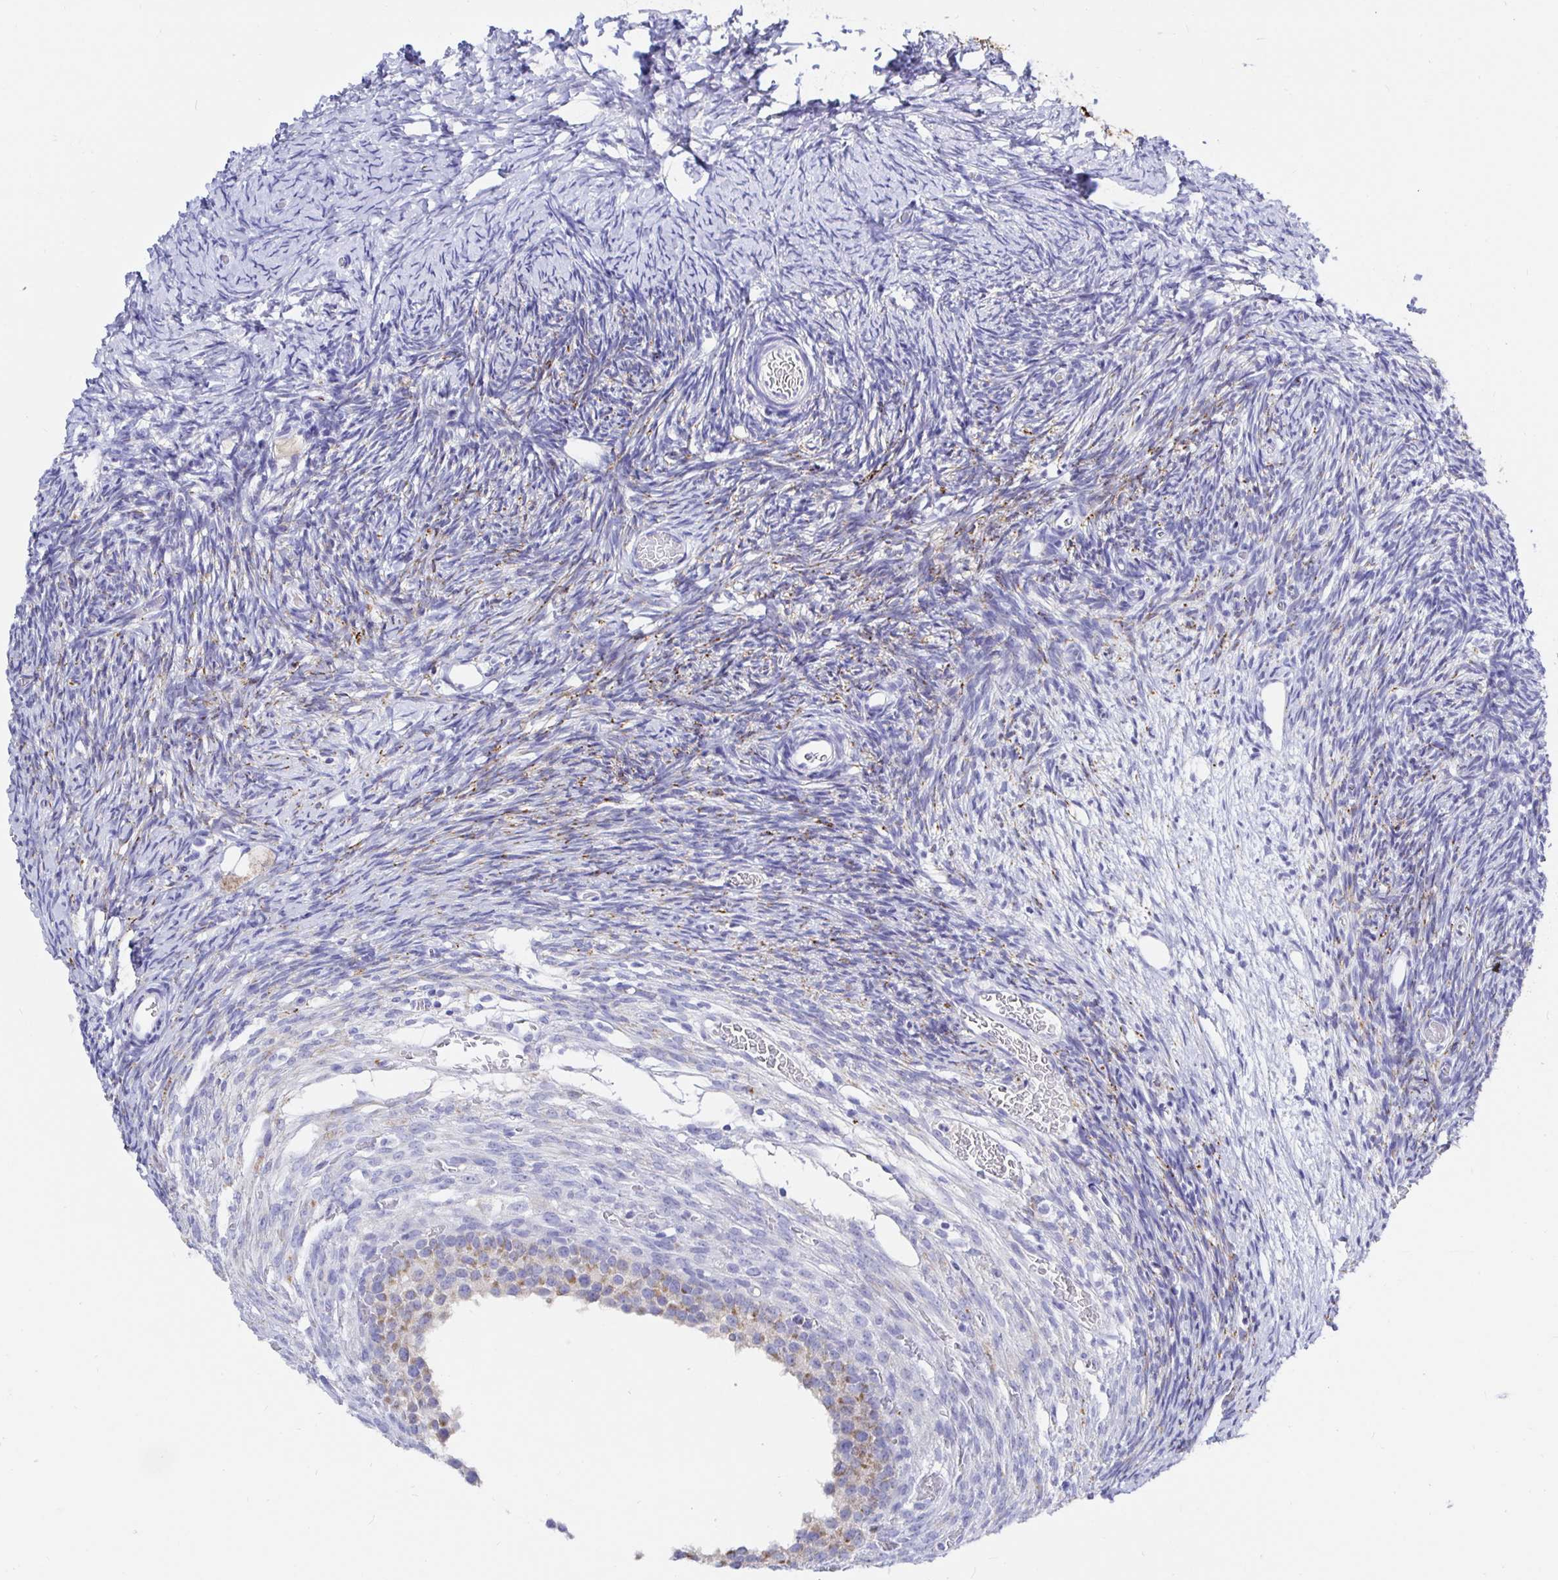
{"staining": {"intensity": "strong", "quantity": "25%-75%", "location": "cytoplasmic/membranous"}, "tissue": "ovary", "cell_type": "Follicle cells", "image_type": "normal", "snomed": [{"axis": "morphology", "description": "Normal tissue, NOS"}, {"axis": "topography", "description": "Ovary"}], "caption": "A high amount of strong cytoplasmic/membranous positivity is appreciated in approximately 25%-75% of follicle cells in normal ovary. The staining was performed using DAB (3,3'-diaminobenzidine) to visualize the protein expression in brown, while the nuclei were stained in blue with hematoxylin (Magnification: 20x).", "gene": "MAOA", "patient": {"sex": "female", "age": 39}}